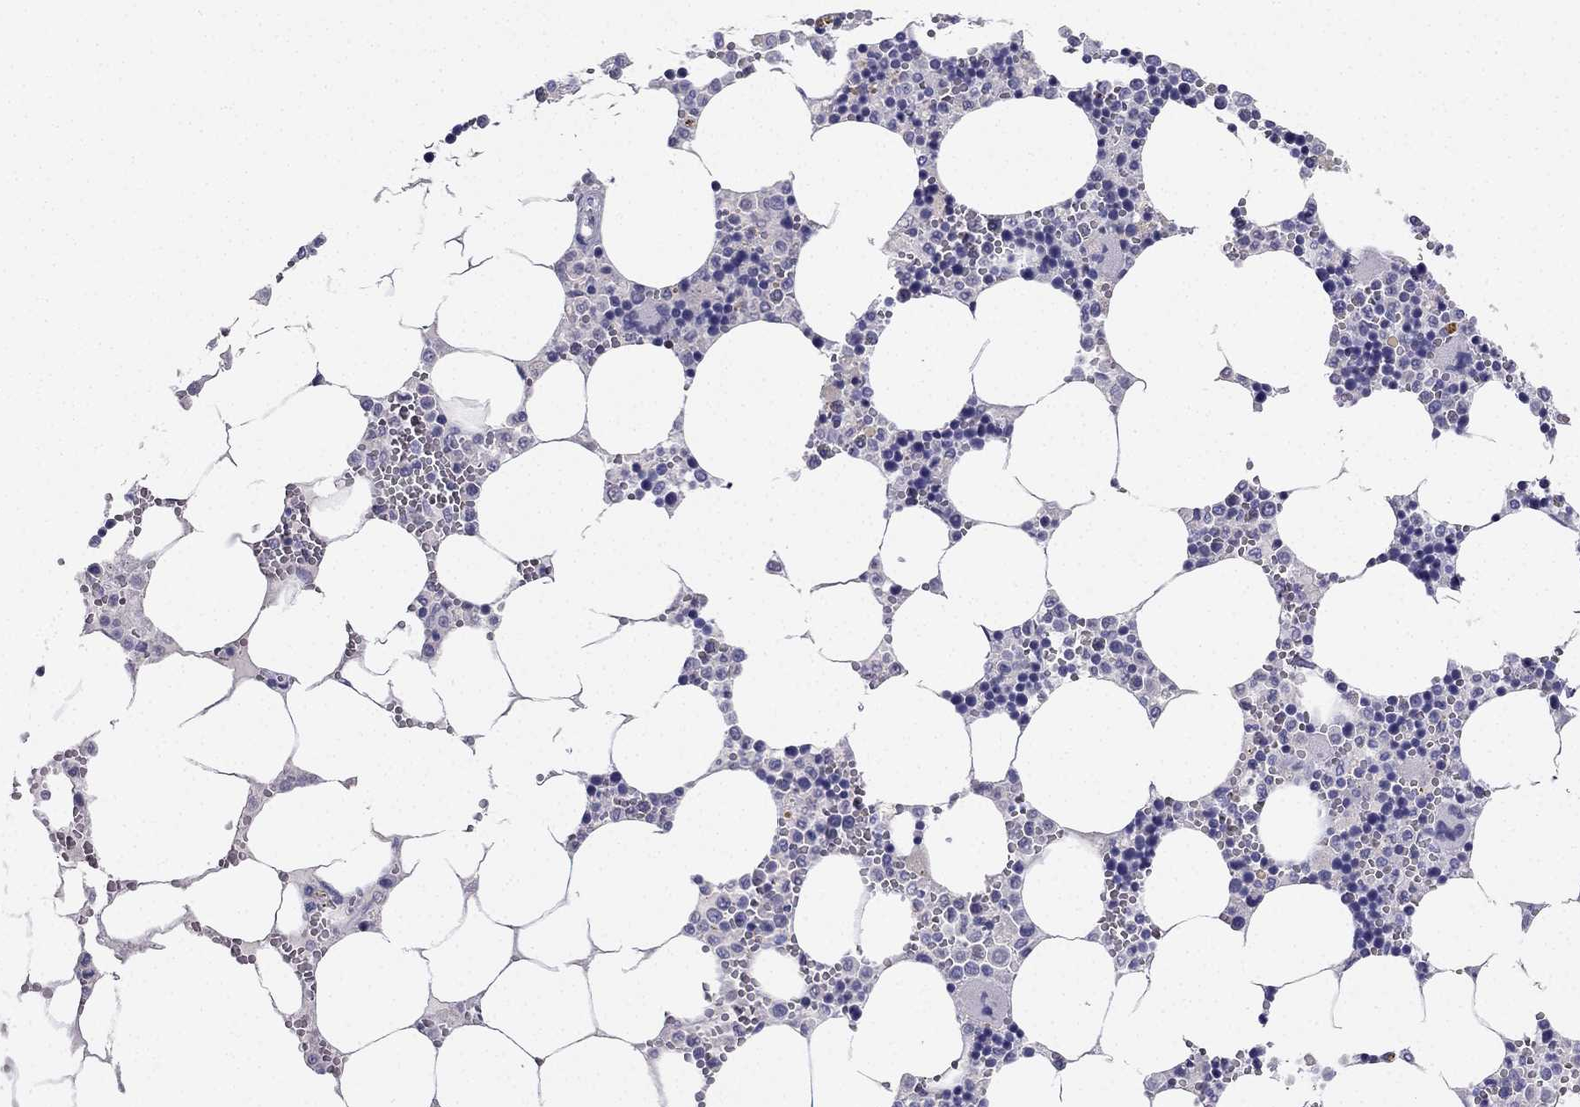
{"staining": {"intensity": "negative", "quantity": "none", "location": "none"}, "tissue": "bone marrow", "cell_type": "Hematopoietic cells", "image_type": "normal", "snomed": [{"axis": "morphology", "description": "Normal tissue, NOS"}, {"axis": "topography", "description": "Bone marrow"}], "caption": "An image of human bone marrow is negative for staining in hematopoietic cells. (DAB IHC with hematoxylin counter stain).", "gene": "NPTX1", "patient": {"sex": "male", "age": 54}}